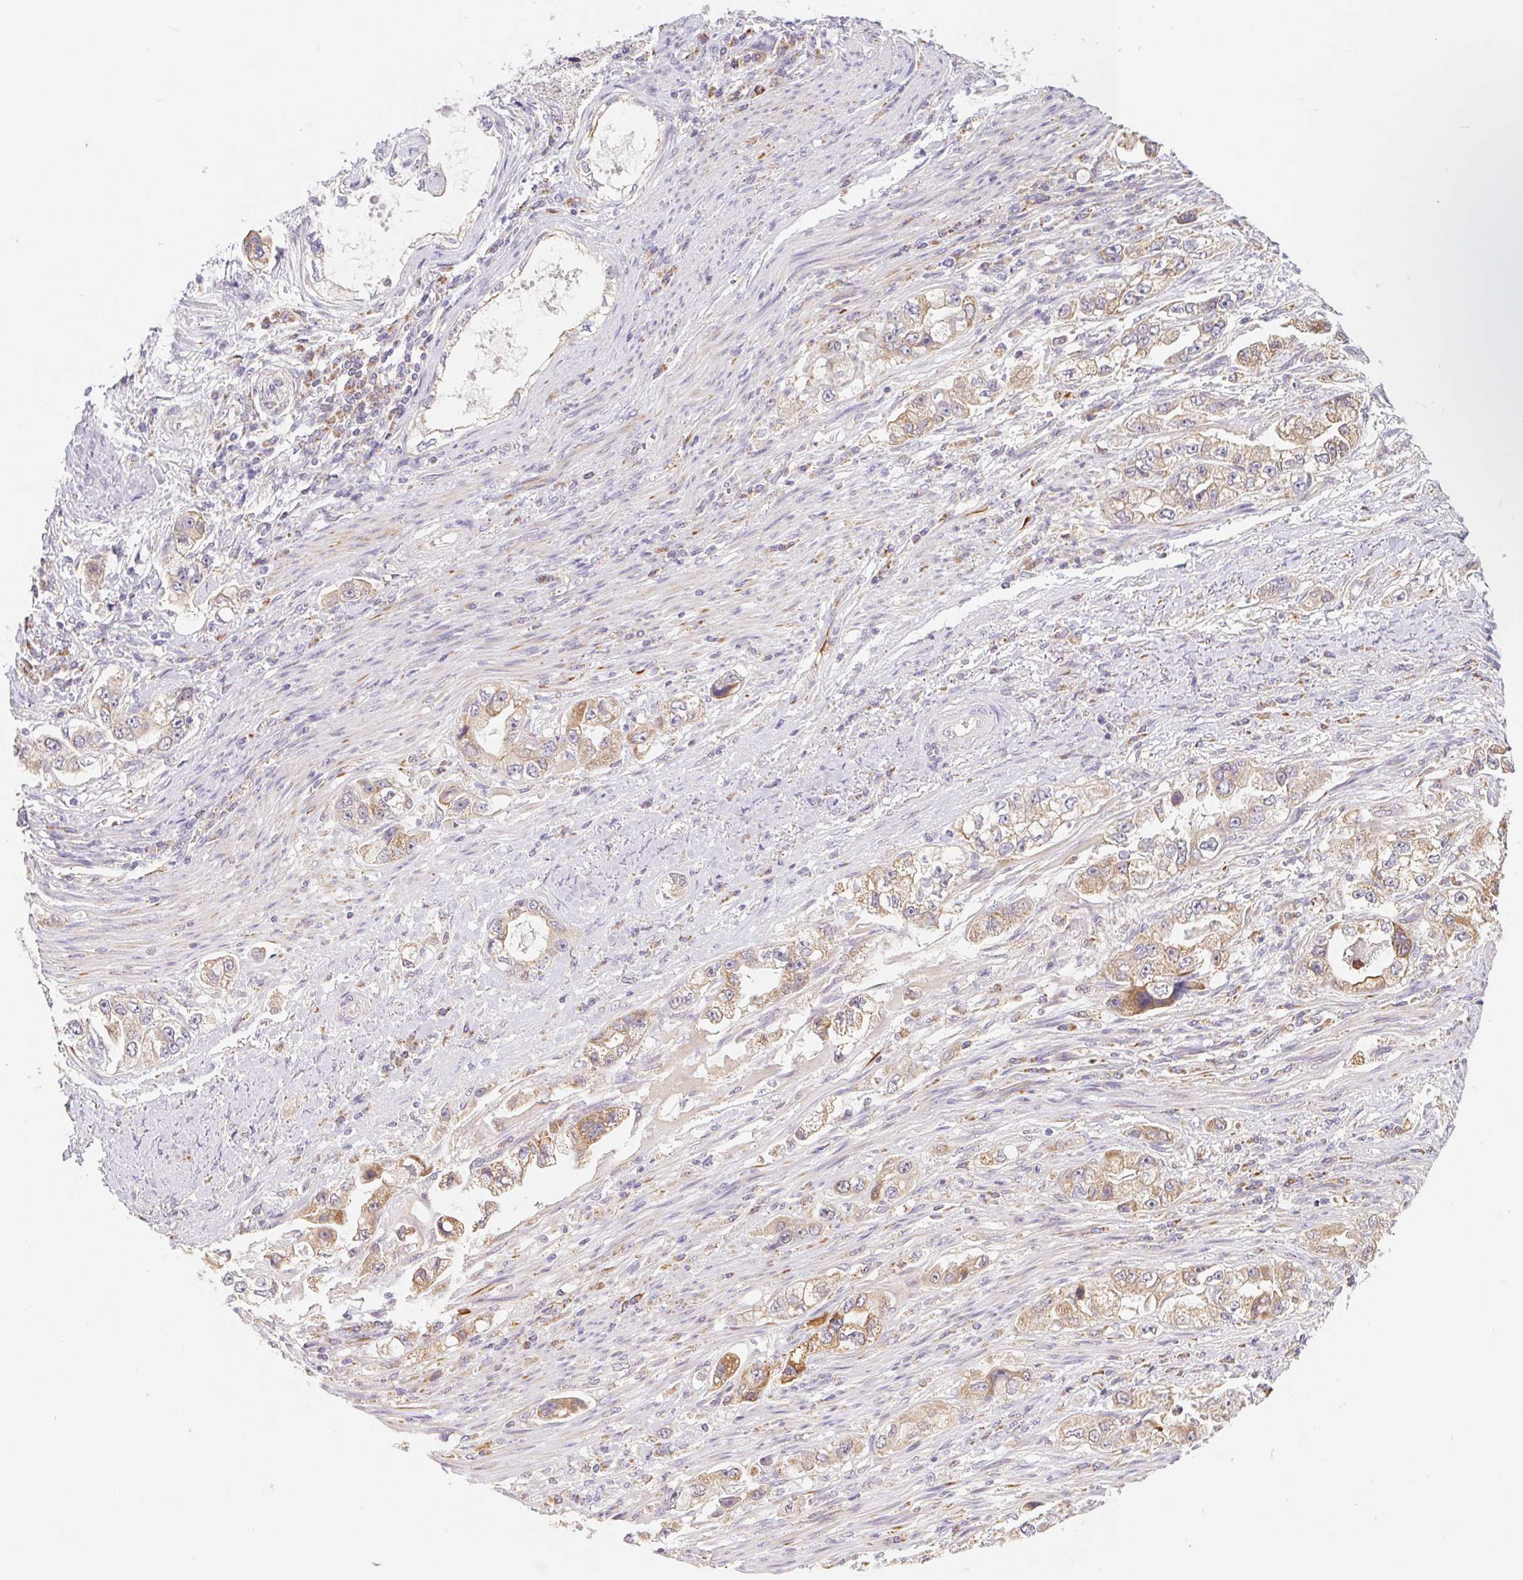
{"staining": {"intensity": "weak", "quantity": "25%-75%", "location": "cytoplasmic/membranous"}, "tissue": "stomach cancer", "cell_type": "Tumor cells", "image_type": "cancer", "snomed": [{"axis": "morphology", "description": "Adenocarcinoma, NOS"}, {"axis": "topography", "description": "Stomach, lower"}], "caption": "An immunohistochemistry histopathology image of tumor tissue is shown. Protein staining in brown highlights weak cytoplasmic/membranous positivity in stomach adenocarcinoma within tumor cells.", "gene": "EMC6", "patient": {"sex": "female", "age": 93}}